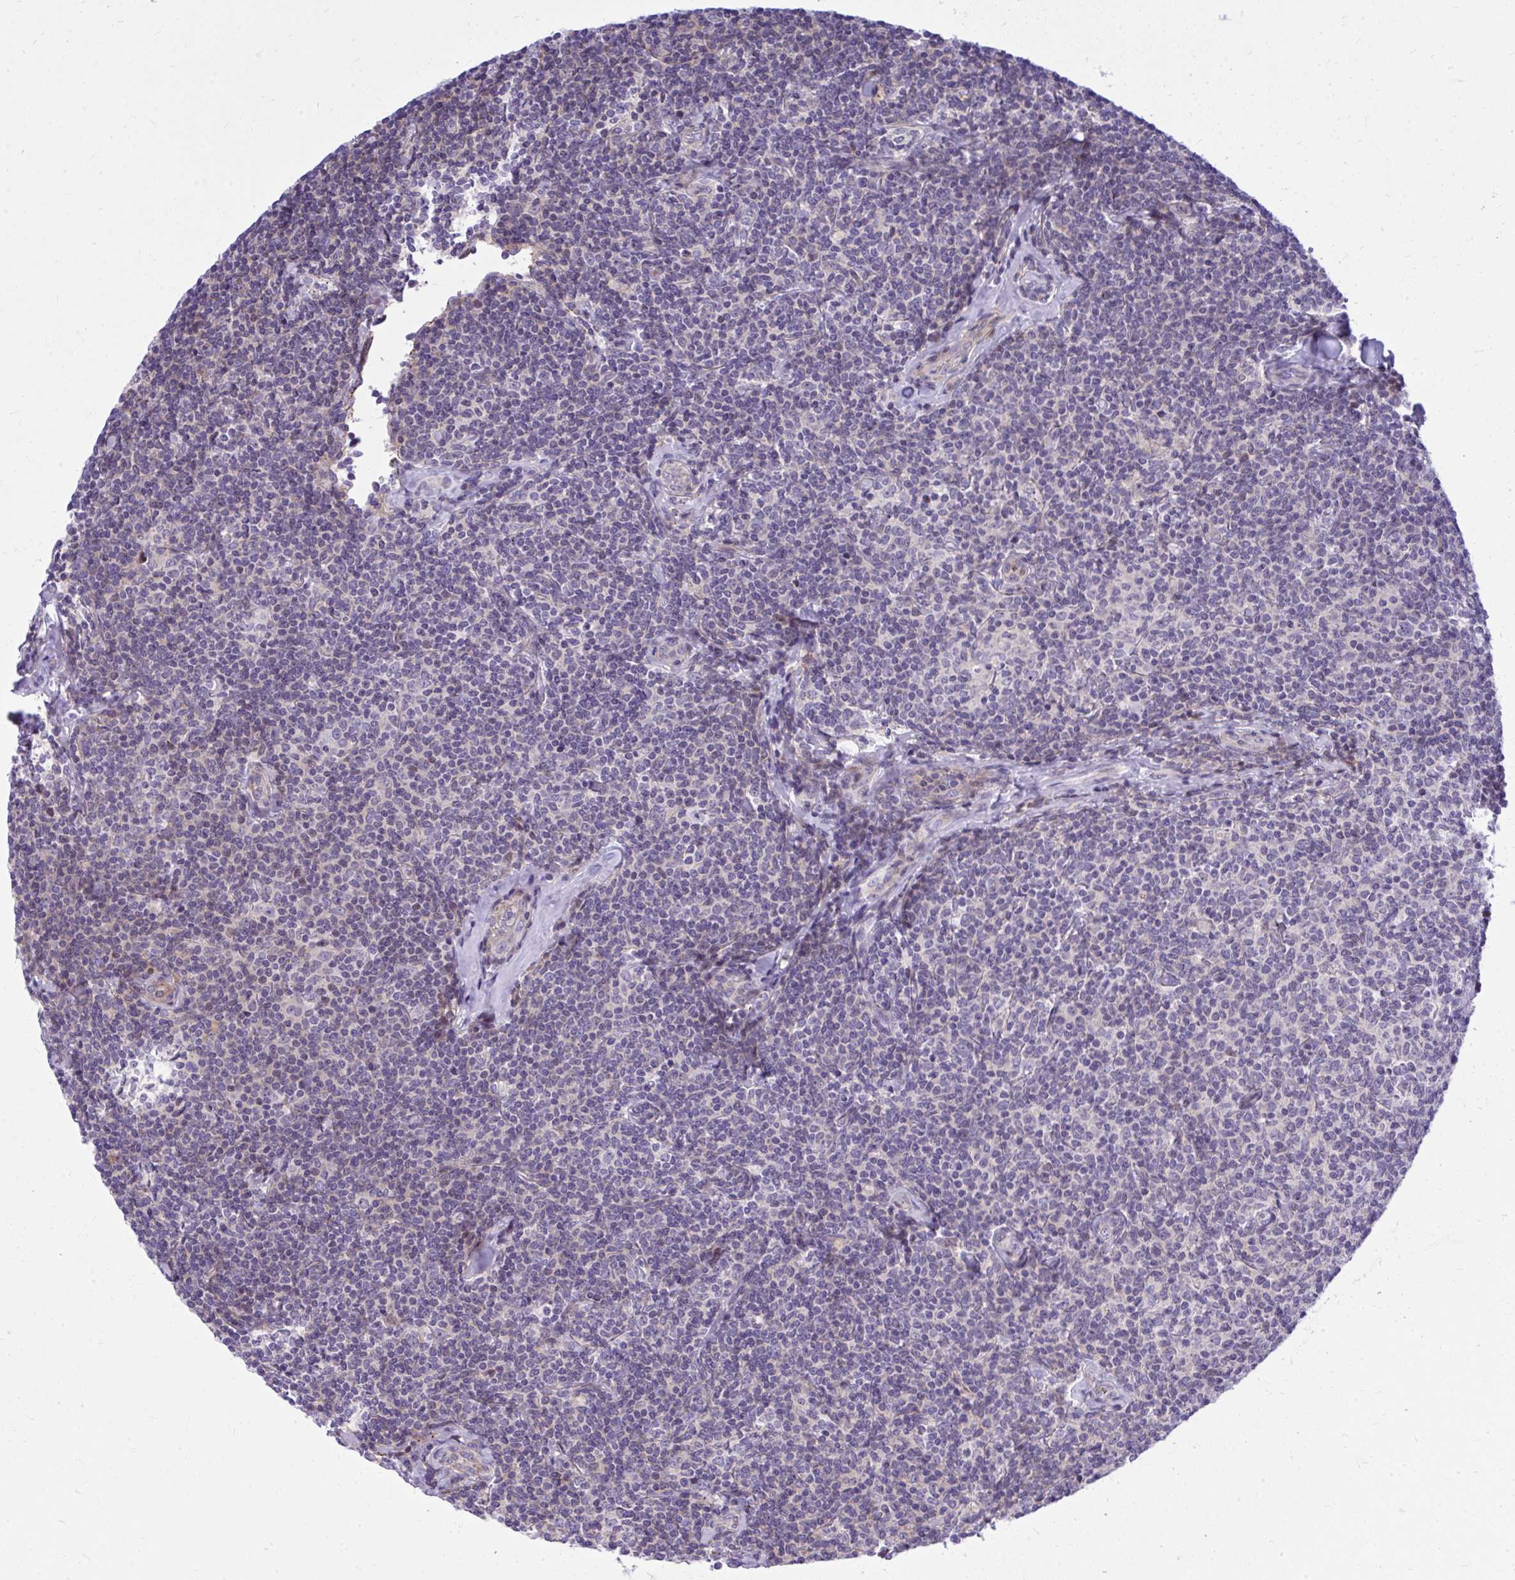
{"staining": {"intensity": "negative", "quantity": "none", "location": "none"}, "tissue": "lymphoma", "cell_type": "Tumor cells", "image_type": "cancer", "snomed": [{"axis": "morphology", "description": "Malignant lymphoma, non-Hodgkin's type, Low grade"}, {"axis": "topography", "description": "Lymph node"}], "caption": "An image of human low-grade malignant lymphoma, non-Hodgkin's type is negative for staining in tumor cells.", "gene": "GRK4", "patient": {"sex": "female", "age": 56}}